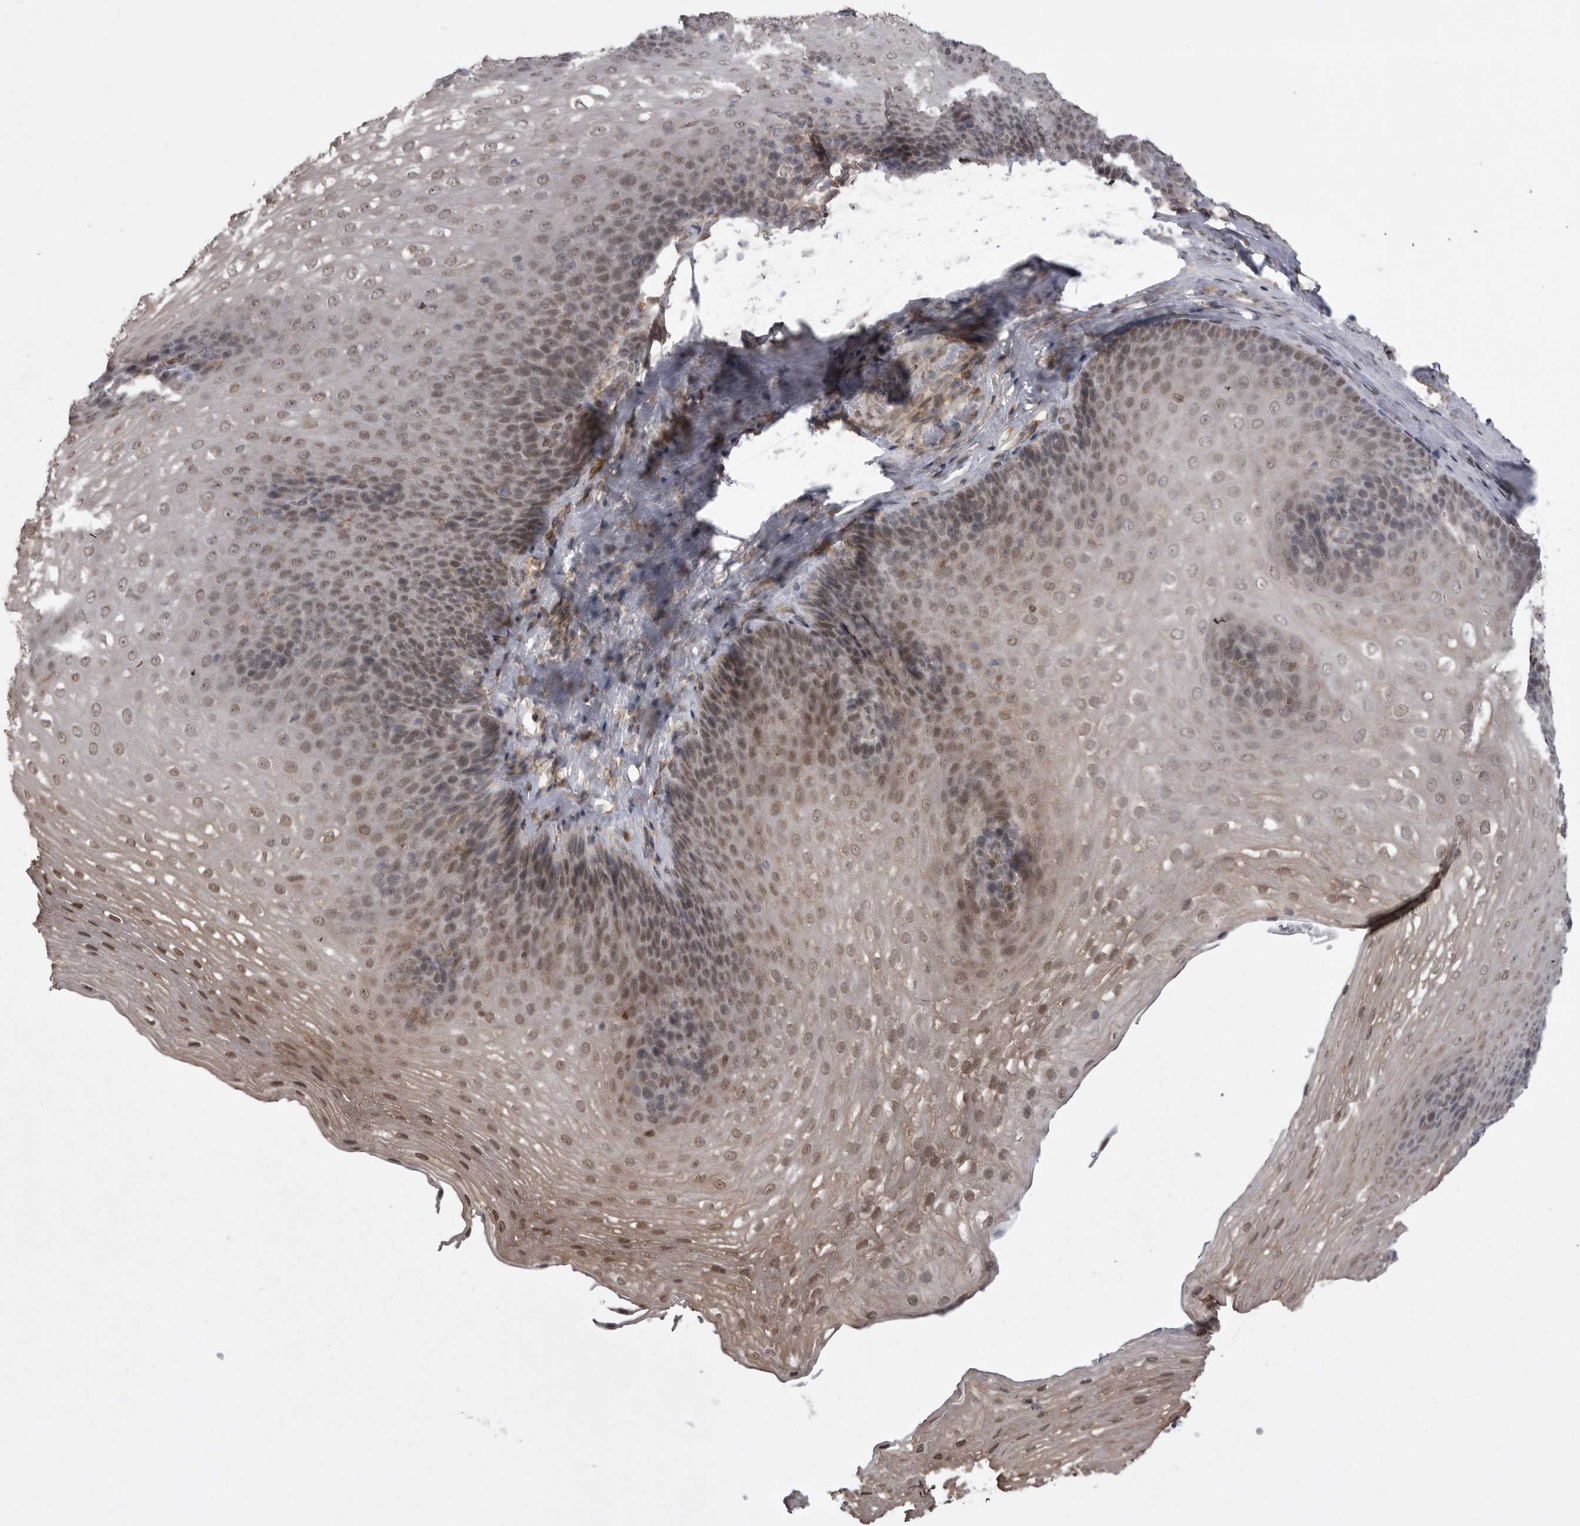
{"staining": {"intensity": "weak", "quantity": ">75%", "location": "nuclear"}, "tissue": "esophagus", "cell_type": "Squamous epithelial cells", "image_type": "normal", "snomed": [{"axis": "morphology", "description": "Normal tissue, NOS"}, {"axis": "topography", "description": "Esophagus"}], "caption": "IHC photomicrograph of unremarkable esophagus: esophagus stained using immunohistochemistry reveals low levels of weak protein expression localized specifically in the nuclear of squamous epithelial cells, appearing as a nuclear brown color.", "gene": "ABL1", "patient": {"sex": "female", "age": 66}}